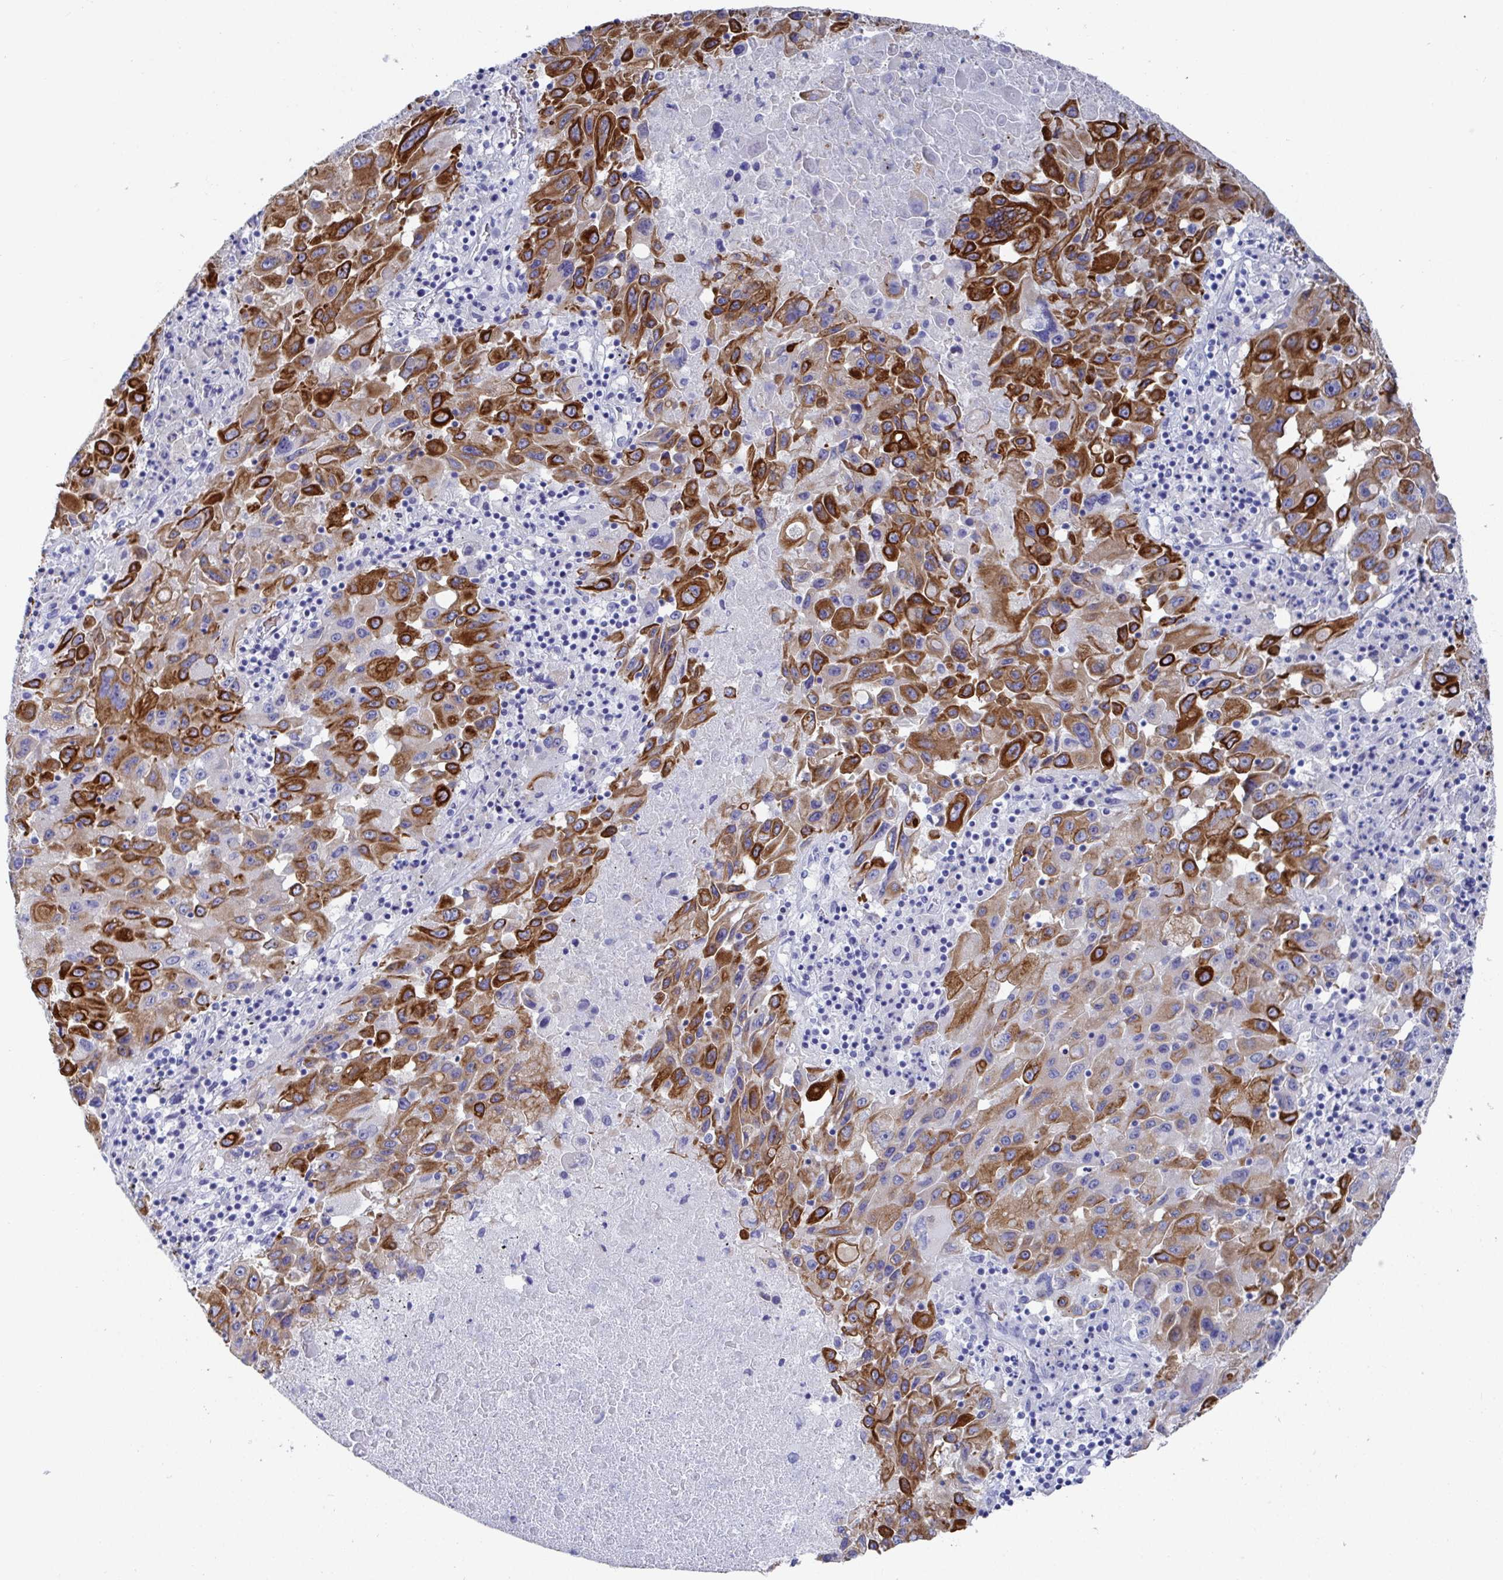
{"staining": {"intensity": "strong", "quantity": ">75%", "location": "cytoplasmic/membranous"}, "tissue": "lung cancer", "cell_type": "Tumor cells", "image_type": "cancer", "snomed": [{"axis": "morphology", "description": "Squamous cell carcinoma, NOS"}, {"axis": "topography", "description": "Lung"}], "caption": "Protein expression analysis of lung squamous cell carcinoma displays strong cytoplasmic/membranous staining in about >75% of tumor cells.", "gene": "CLDN8", "patient": {"sex": "male", "age": 63}}